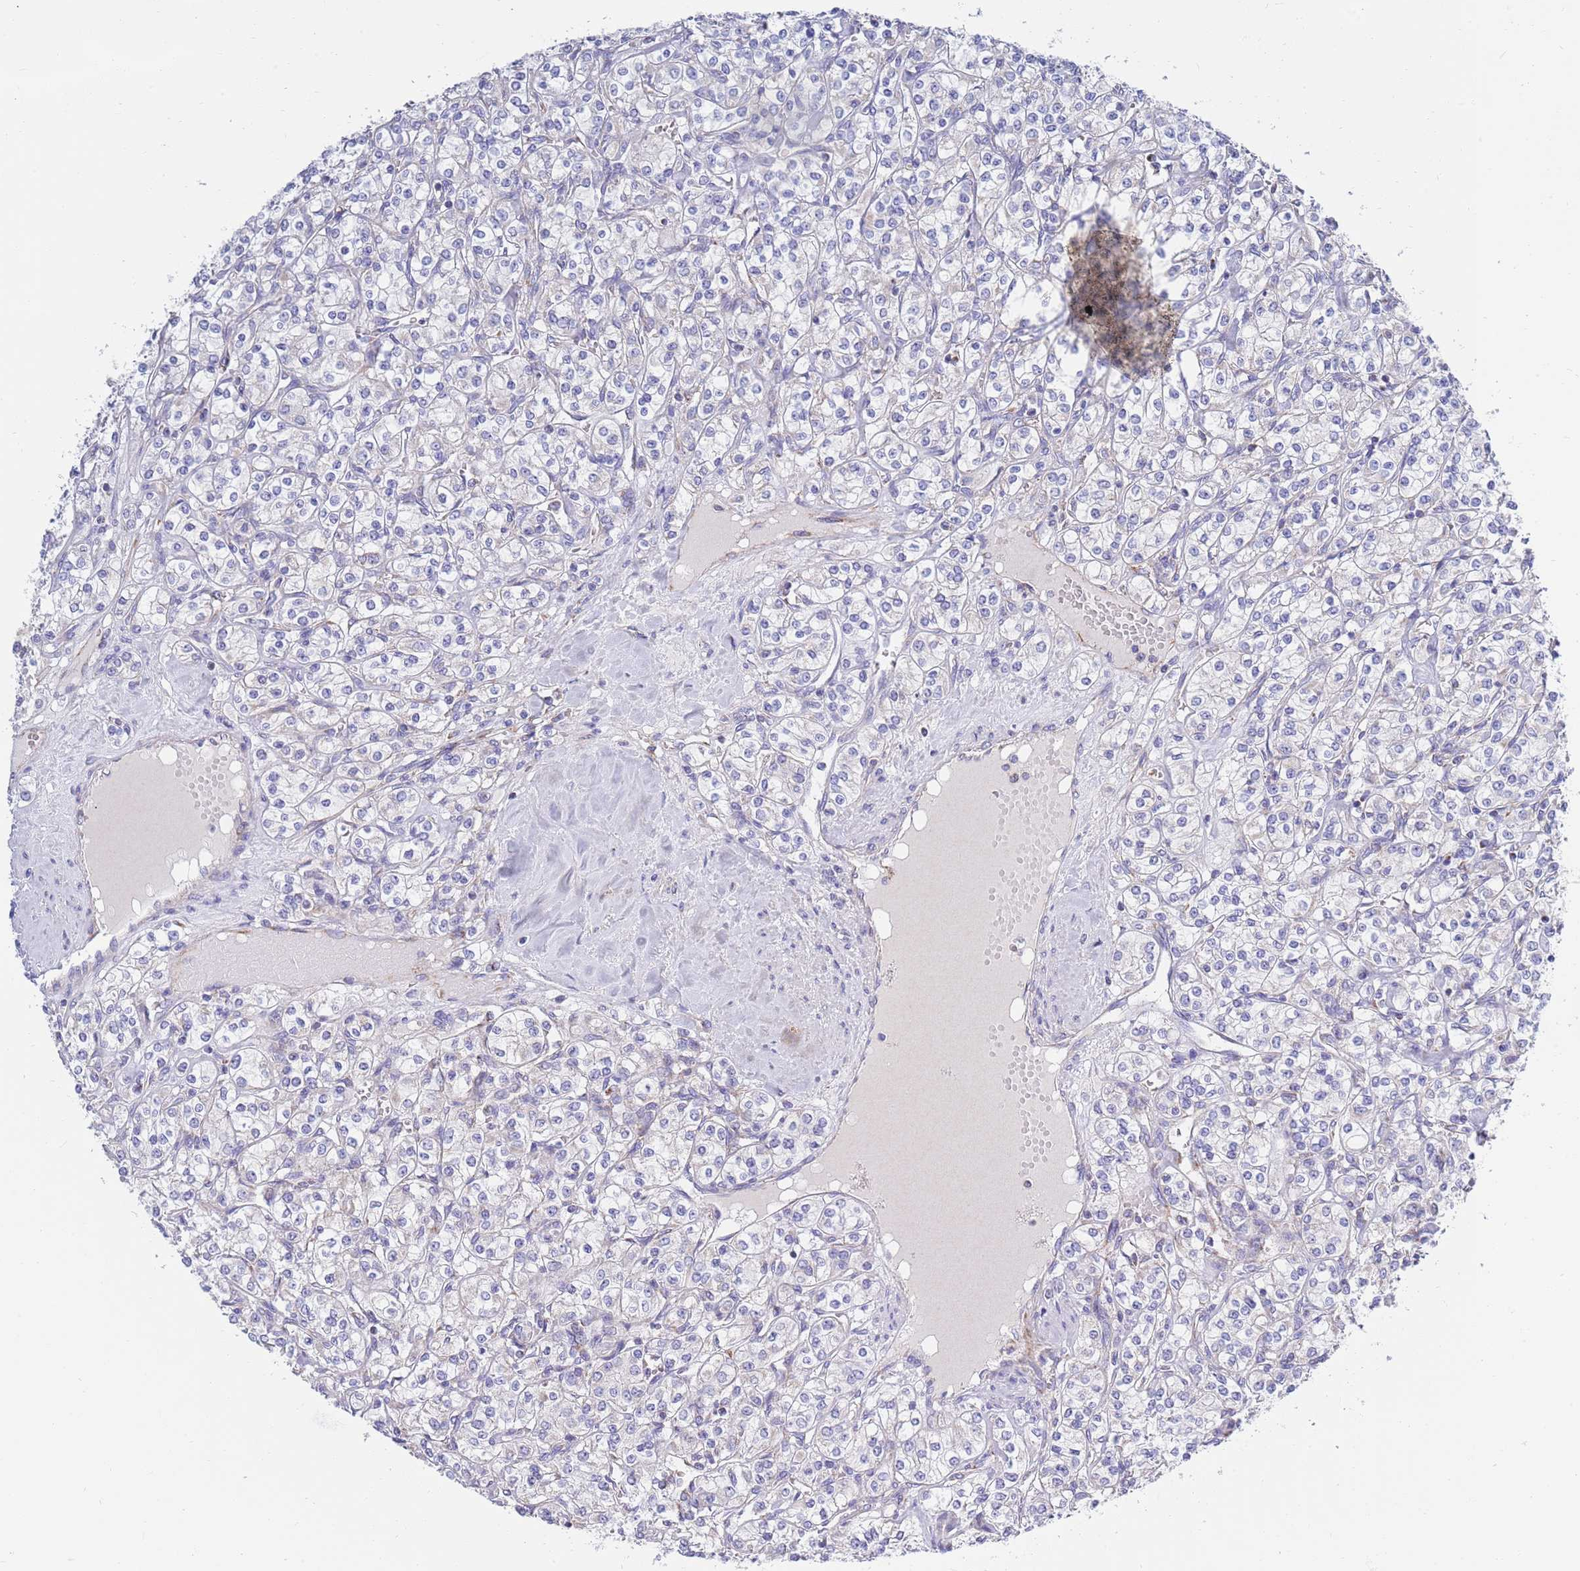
{"staining": {"intensity": "negative", "quantity": "none", "location": "none"}, "tissue": "renal cancer", "cell_type": "Tumor cells", "image_type": "cancer", "snomed": [{"axis": "morphology", "description": "Adenocarcinoma, NOS"}, {"axis": "topography", "description": "Kidney"}], "caption": "Renal cancer (adenocarcinoma) was stained to show a protein in brown. There is no significant expression in tumor cells. (Immunohistochemistry, brightfield microscopy, high magnification).", "gene": "EMC8", "patient": {"sex": "male", "age": 77}}